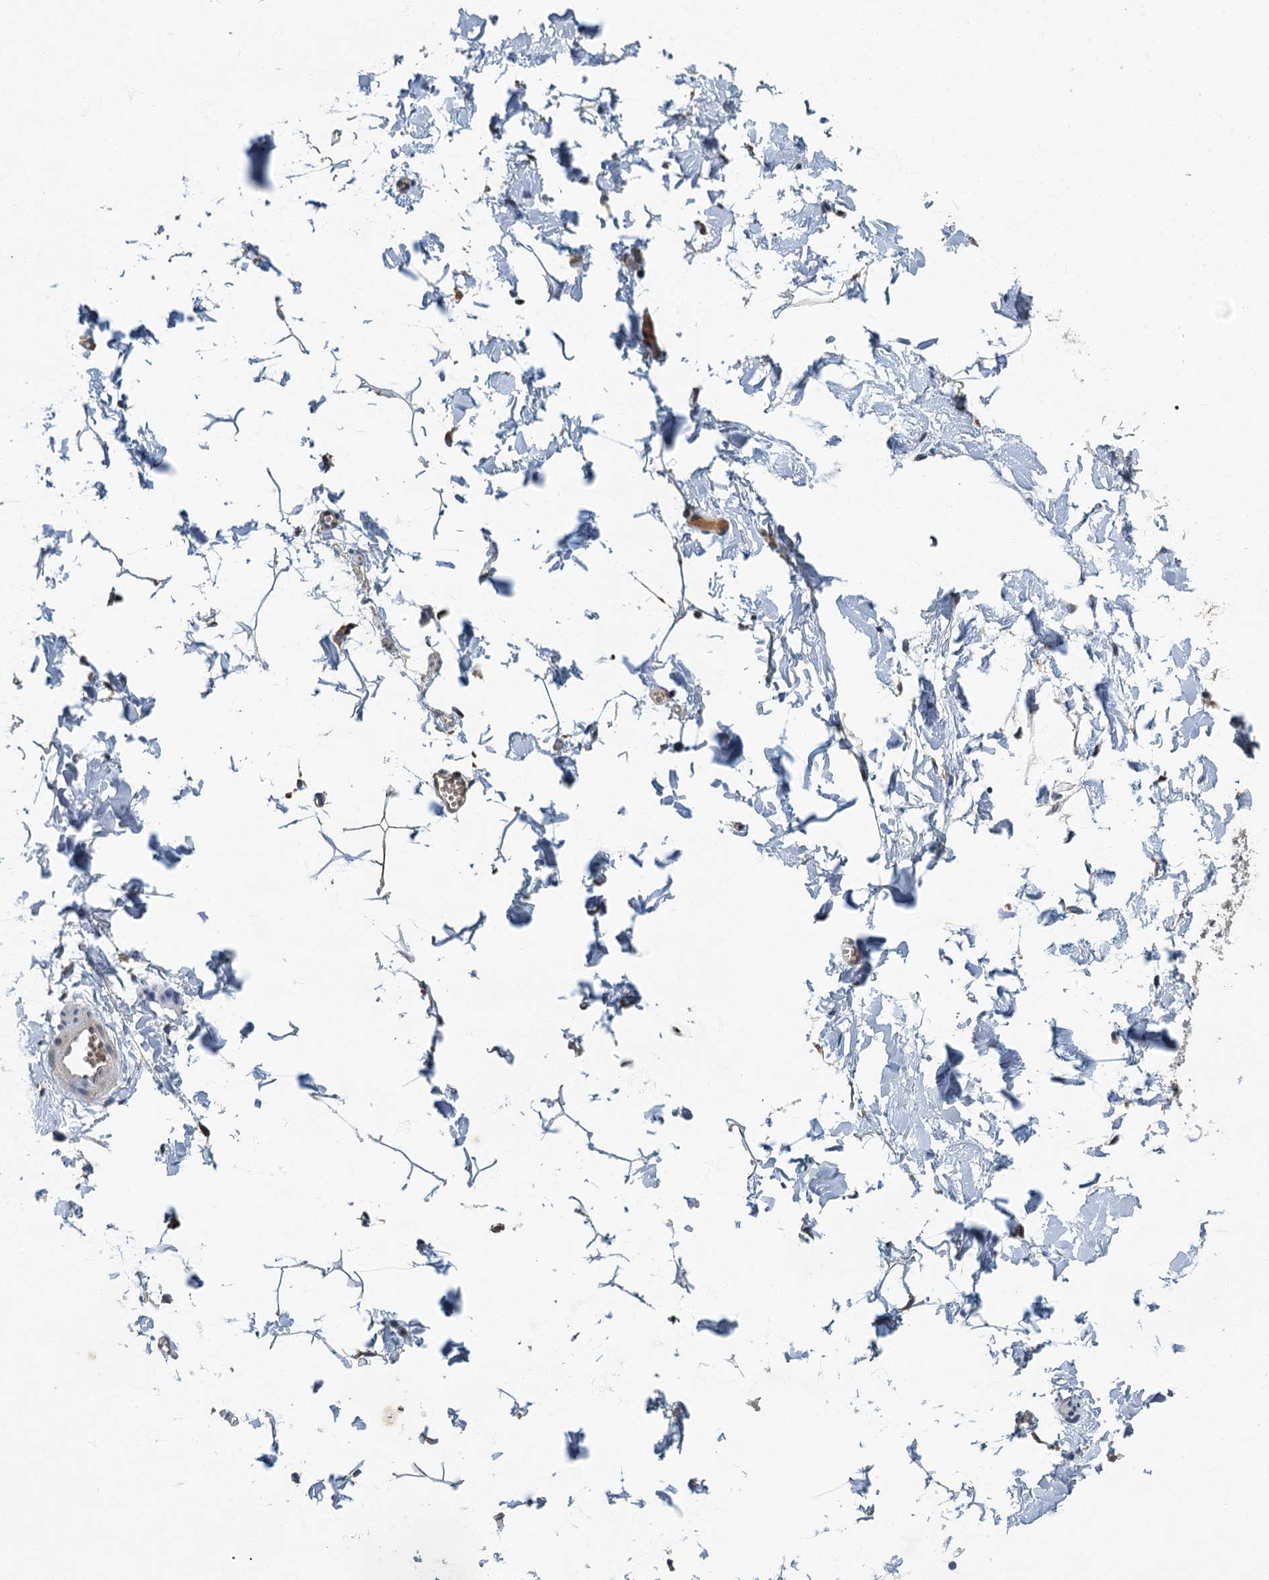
{"staining": {"intensity": "negative", "quantity": "none", "location": "none"}, "tissue": "adipose tissue", "cell_type": "Adipocytes", "image_type": "normal", "snomed": [{"axis": "morphology", "description": "Normal tissue, NOS"}, {"axis": "topography", "description": "Gallbladder"}, {"axis": "topography", "description": "Peripheral nerve tissue"}], "caption": "Micrograph shows no significant protein positivity in adipocytes of benign adipose tissue.", "gene": "SPDYC", "patient": {"sex": "male", "age": 38}}